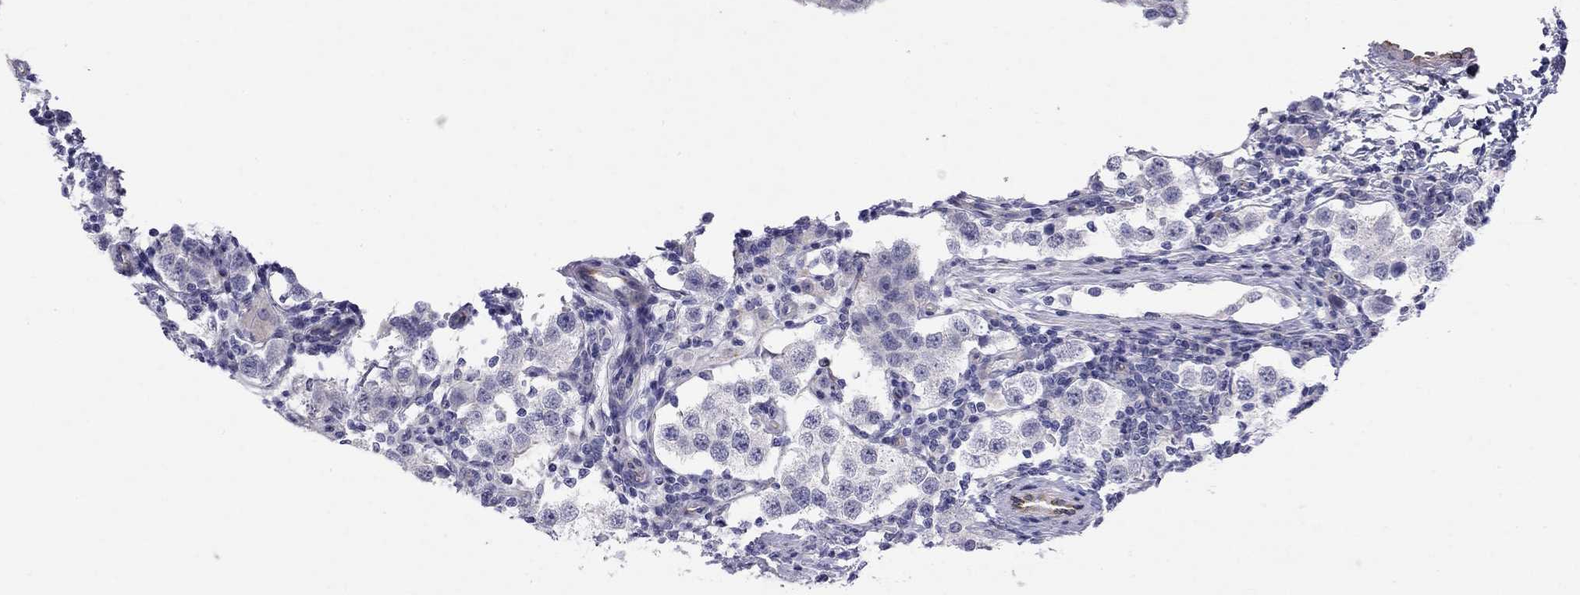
{"staining": {"intensity": "negative", "quantity": "none", "location": "none"}, "tissue": "testis cancer", "cell_type": "Tumor cells", "image_type": "cancer", "snomed": [{"axis": "morphology", "description": "Seminoma, NOS"}, {"axis": "topography", "description": "Testis"}], "caption": "An image of testis cancer stained for a protein exhibits no brown staining in tumor cells. (IHC, brightfield microscopy, high magnification).", "gene": "RTL1", "patient": {"sex": "male", "age": 37}}